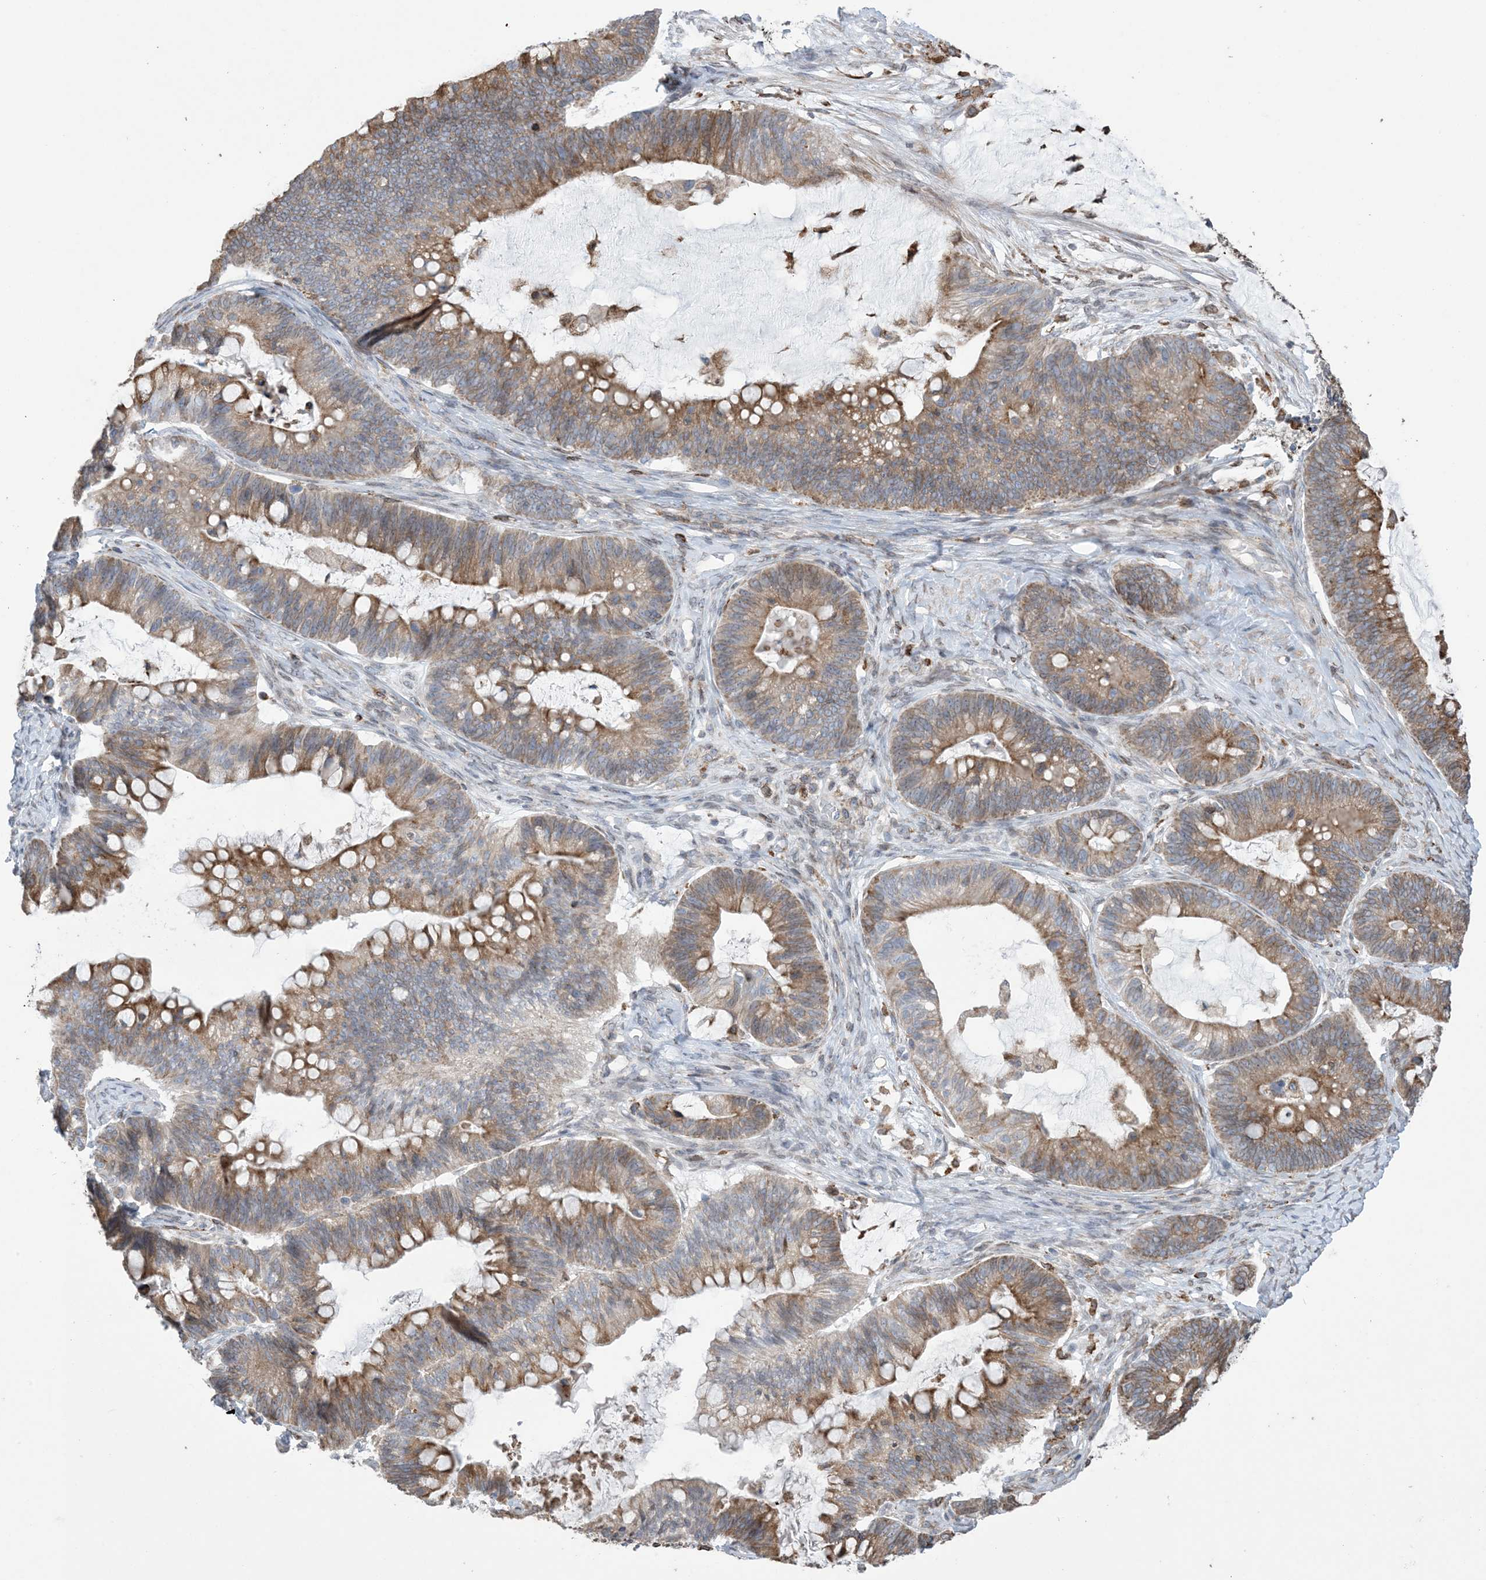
{"staining": {"intensity": "moderate", "quantity": ">75%", "location": "cytoplasmic/membranous"}, "tissue": "ovarian cancer", "cell_type": "Tumor cells", "image_type": "cancer", "snomed": [{"axis": "morphology", "description": "Cystadenocarcinoma, mucinous, NOS"}, {"axis": "topography", "description": "Ovary"}], "caption": "IHC (DAB (3,3'-diaminobenzidine)) staining of mucinous cystadenocarcinoma (ovarian) displays moderate cytoplasmic/membranous protein staining in about >75% of tumor cells. The staining is performed using DAB brown chromogen to label protein expression. The nuclei are counter-stained blue using hematoxylin.", "gene": "SHANK1", "patient": {"sex": "female", "age": 61}}